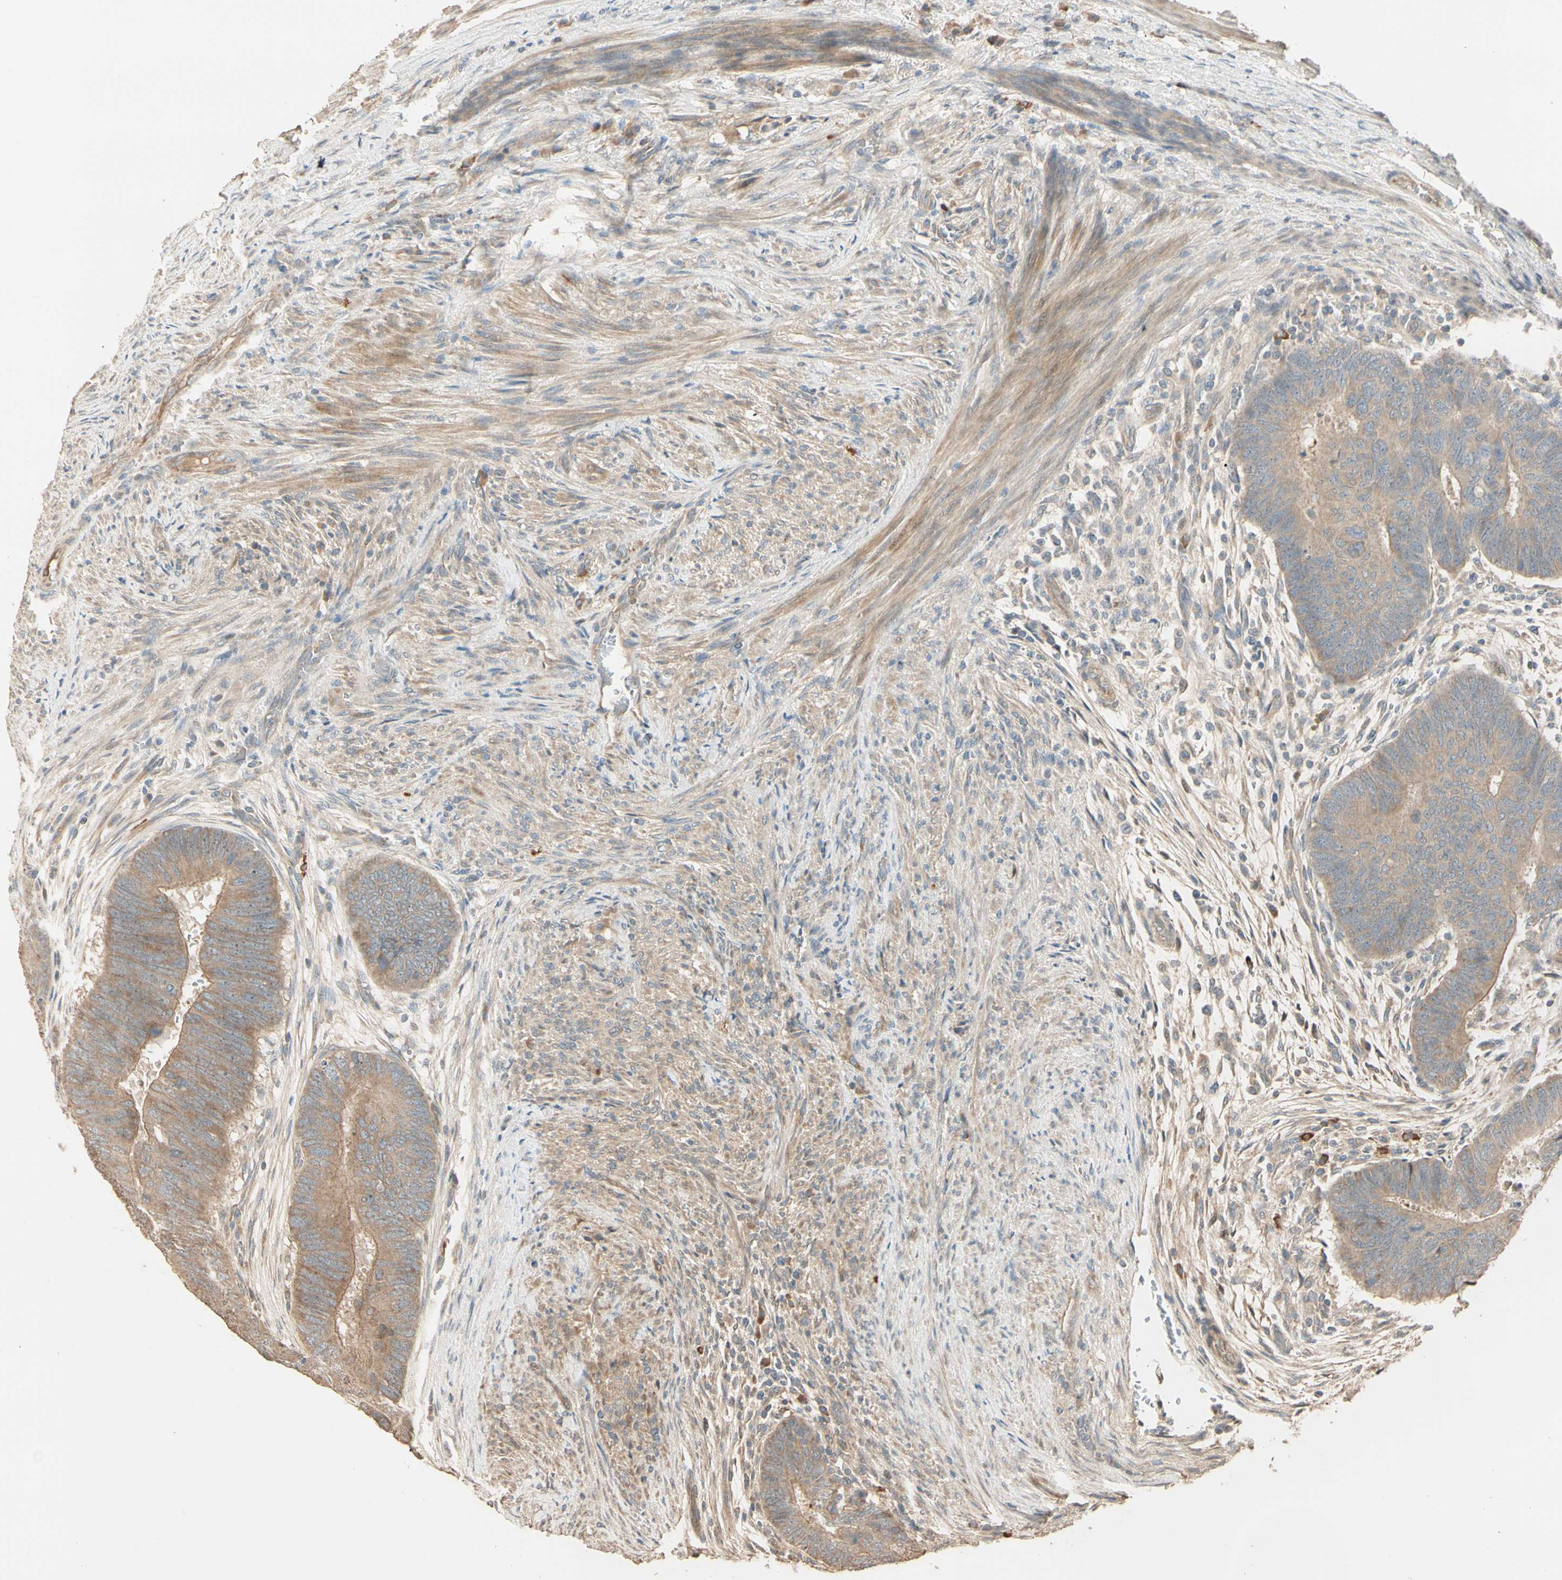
{"staining": {"intensity": "weak", "quantity": ">75%", "location": "cytoplasmic/membranous"}, "tissue": "colorectal cancer", "cell_type": "Tumor cells", "image_type": "cancer", "snomed": [{"axis": "morphology", "description": "Normal tissue, NOS"}, {"axis": "morphology", "description": "Adenocarcinoma, NOS"}, {"axis": "topography", "description": "Rectum"}, {"axis": "topography", "description": "Peripheral nerve tissue"}], "caption": "Human adenocarcinoma (colorectal) stained with a protein marker displays weak staining in tumor cells.", "gene": "TNFRSF21", "patient": {"sex": "male", "age": 92}}